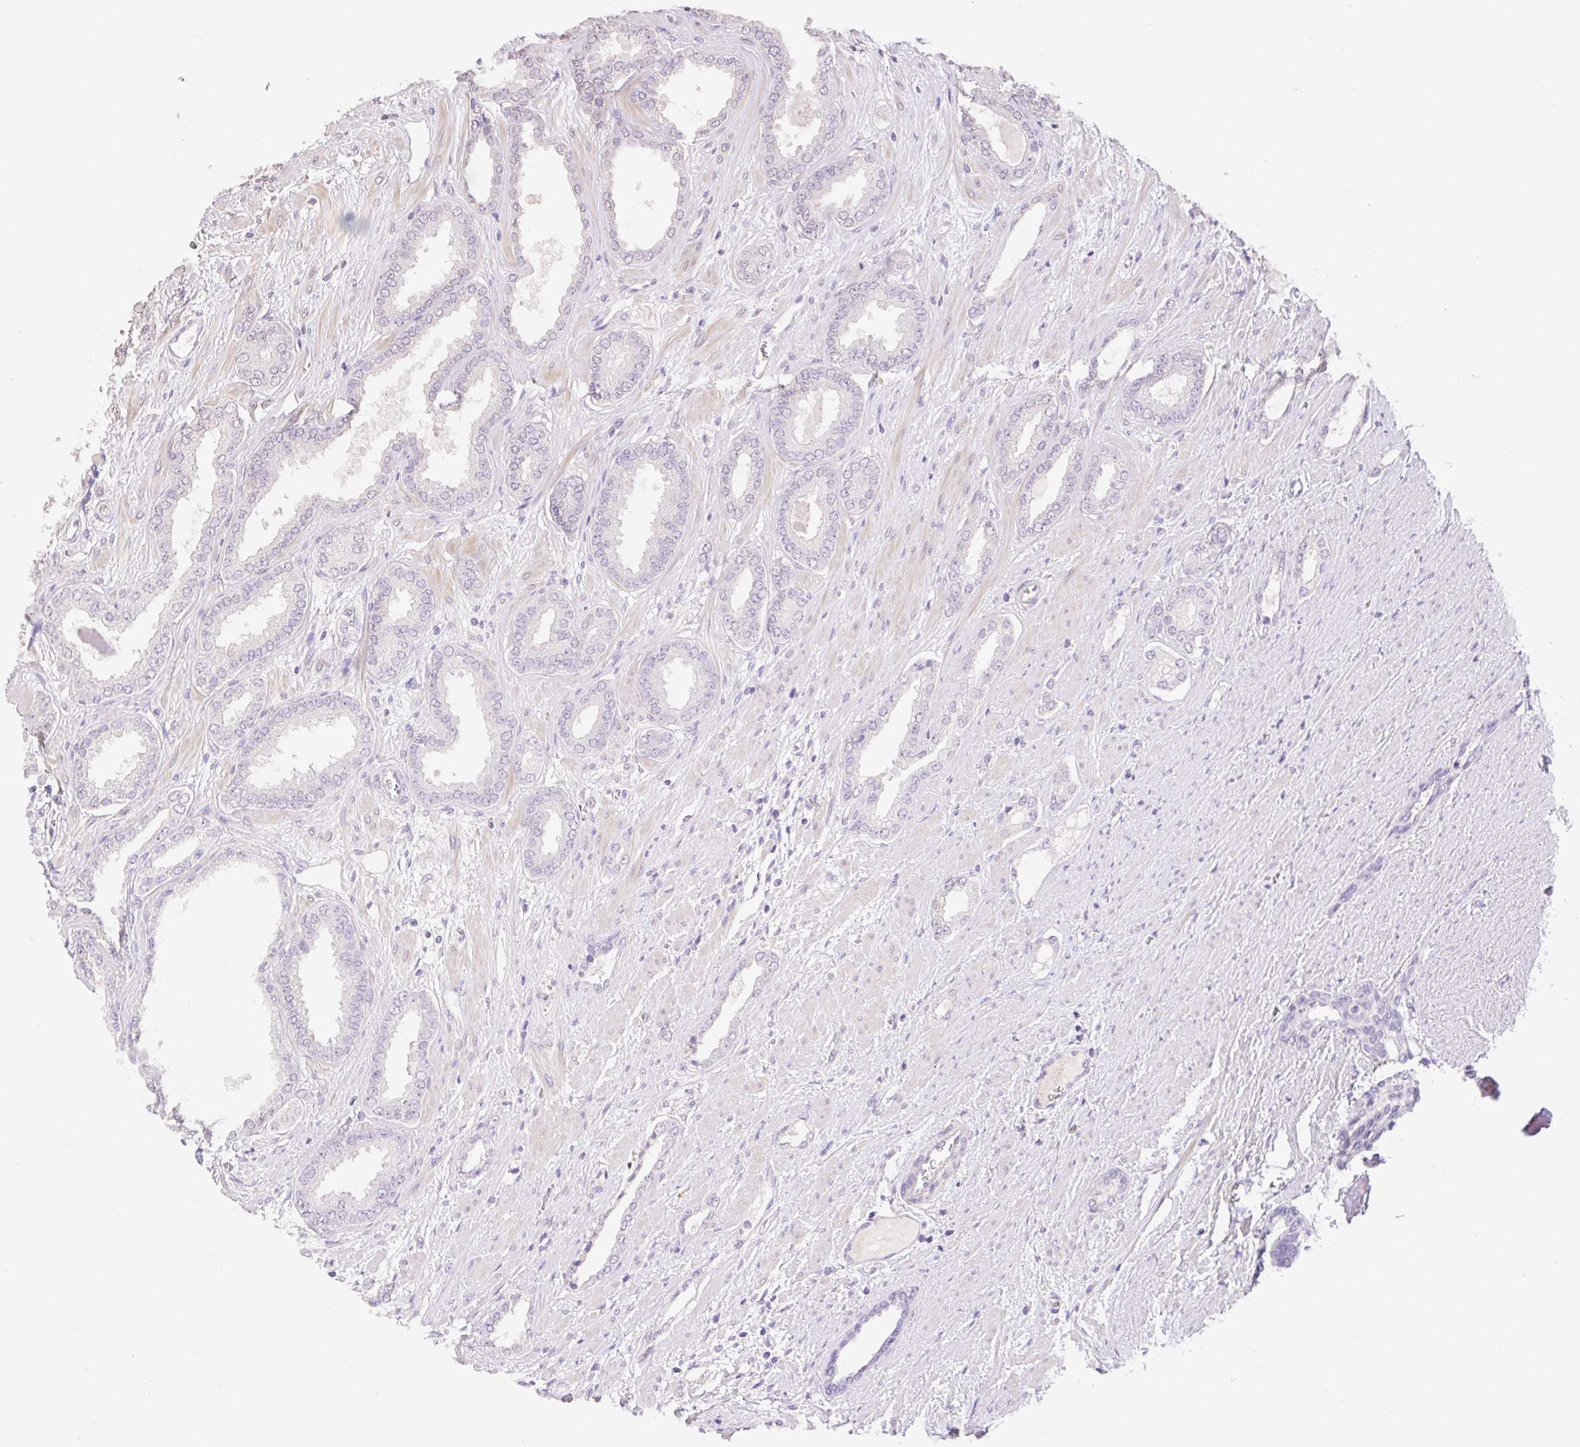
{"staining": {"intensity": "negative", "quantity": "none", "location": "none"}, "tissue": "prostate cancer", "cell_type": "Tumor cells", "image_type": "cancer", "snomed": [{"axis": "morphology", "description": "Adenocarcinoma, High grade"}, {"axis": "topography", "description": "Prostate"}], "caption": "DAB immunohistochemical staining of prostate cancer demonstrates no significant staining in tumor cells.", "gene": "HCRTR2", "patient": {"sex": "male", "age": 58}}